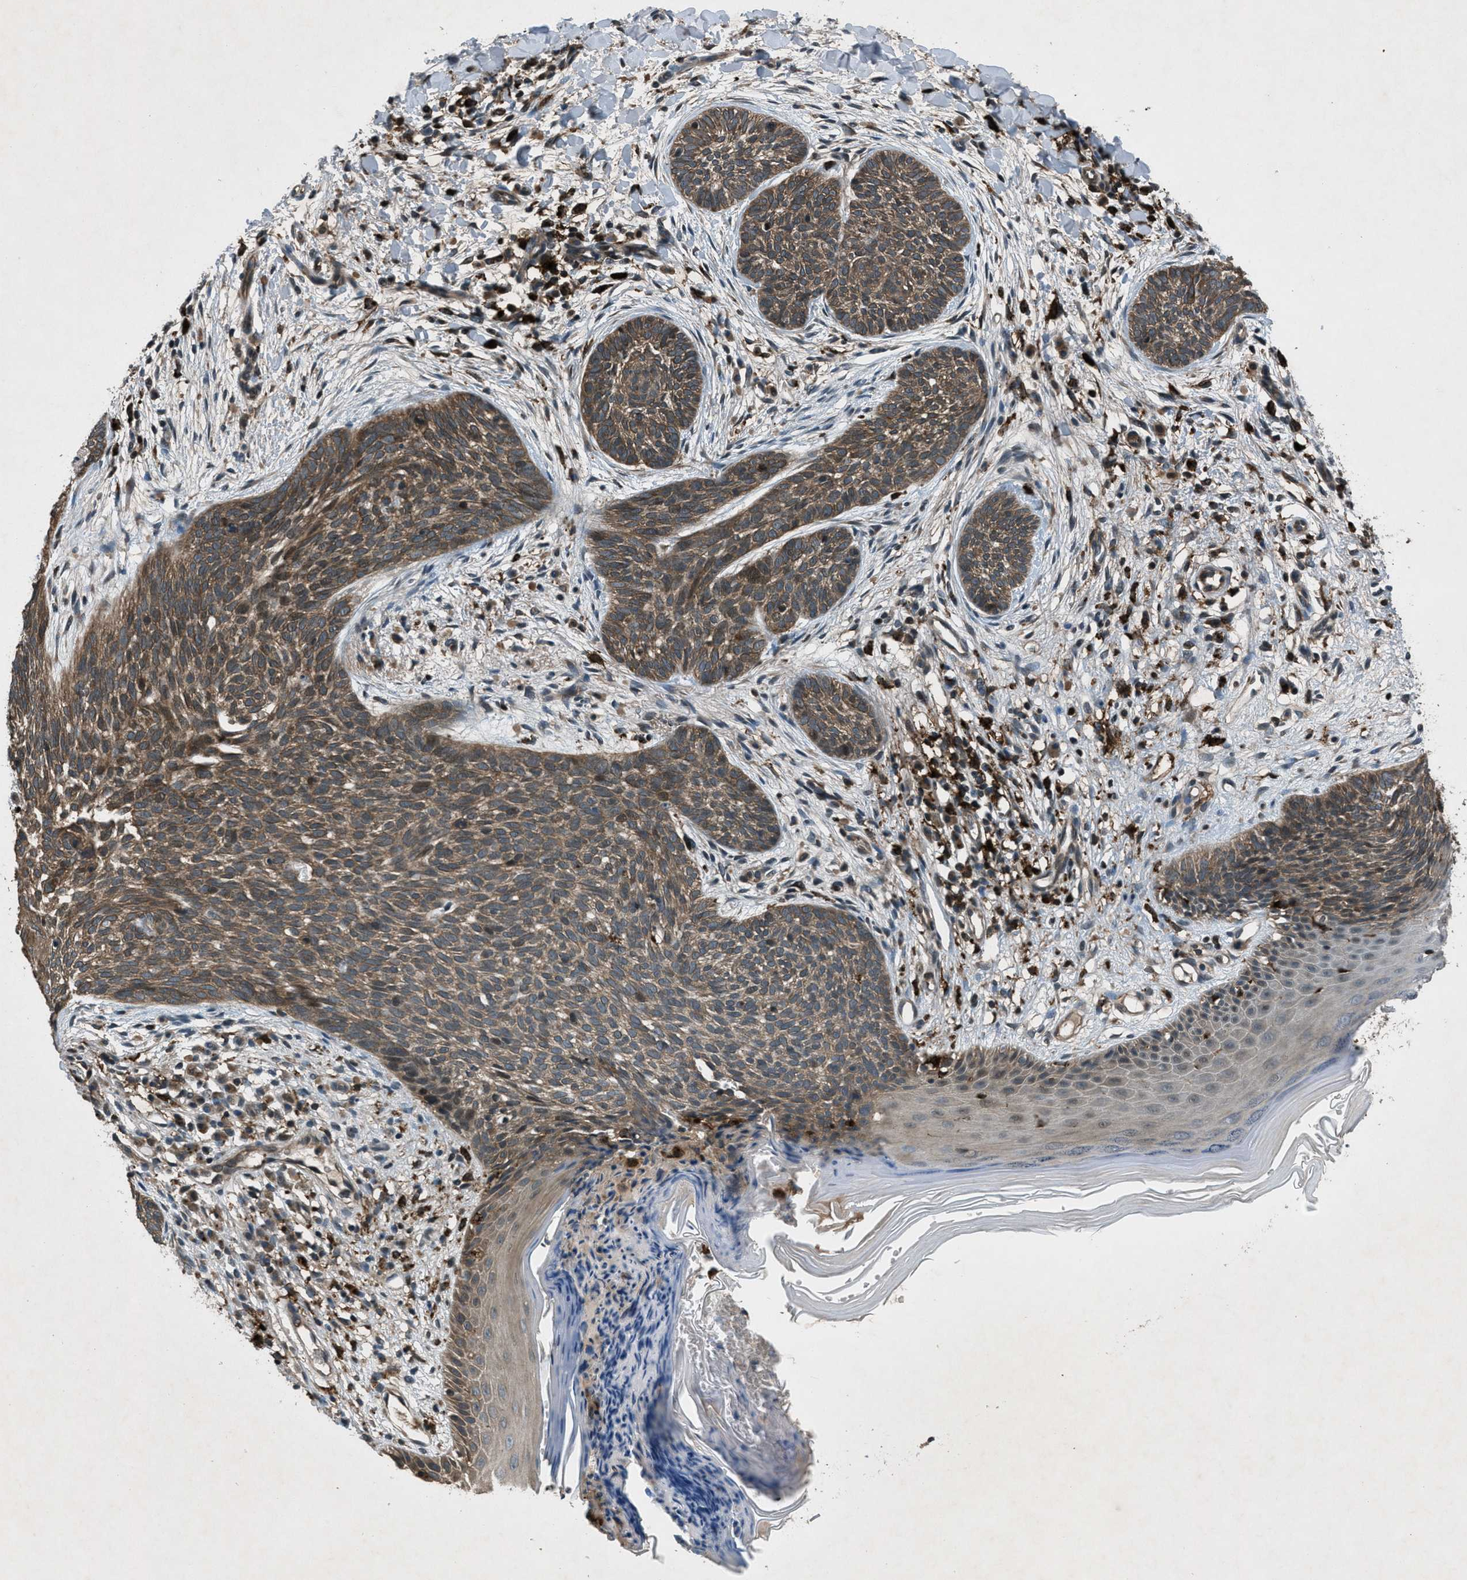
{"staining": {"intensity": "moderate", "quantity": ">75%", "location": "cytoplasmic/membranous"}, "tissue": "skin cancer", "cell_type": "Tumor cells", "image_type": "cancer", "snomed": [{"axis": "morphology", "description": "Basal cell carcinoma"}, {"axis": "topography", "description": "Skin"}], "caption": "Brown immunohistochemical staining in human basal cell carcinoma (skin) reveals moderate cytoplasmic/membranous staining in approximately >75% of tumor cells. The staining was performed using DAB (3,3'-diaminobenzidine) to visualize the protein expression in brown, while the nuclei were stained in blue with hematoxylin (Magnification: 20x).", "gene": "EPSTI1", "patient": {"sex": "female", "age": 59}}